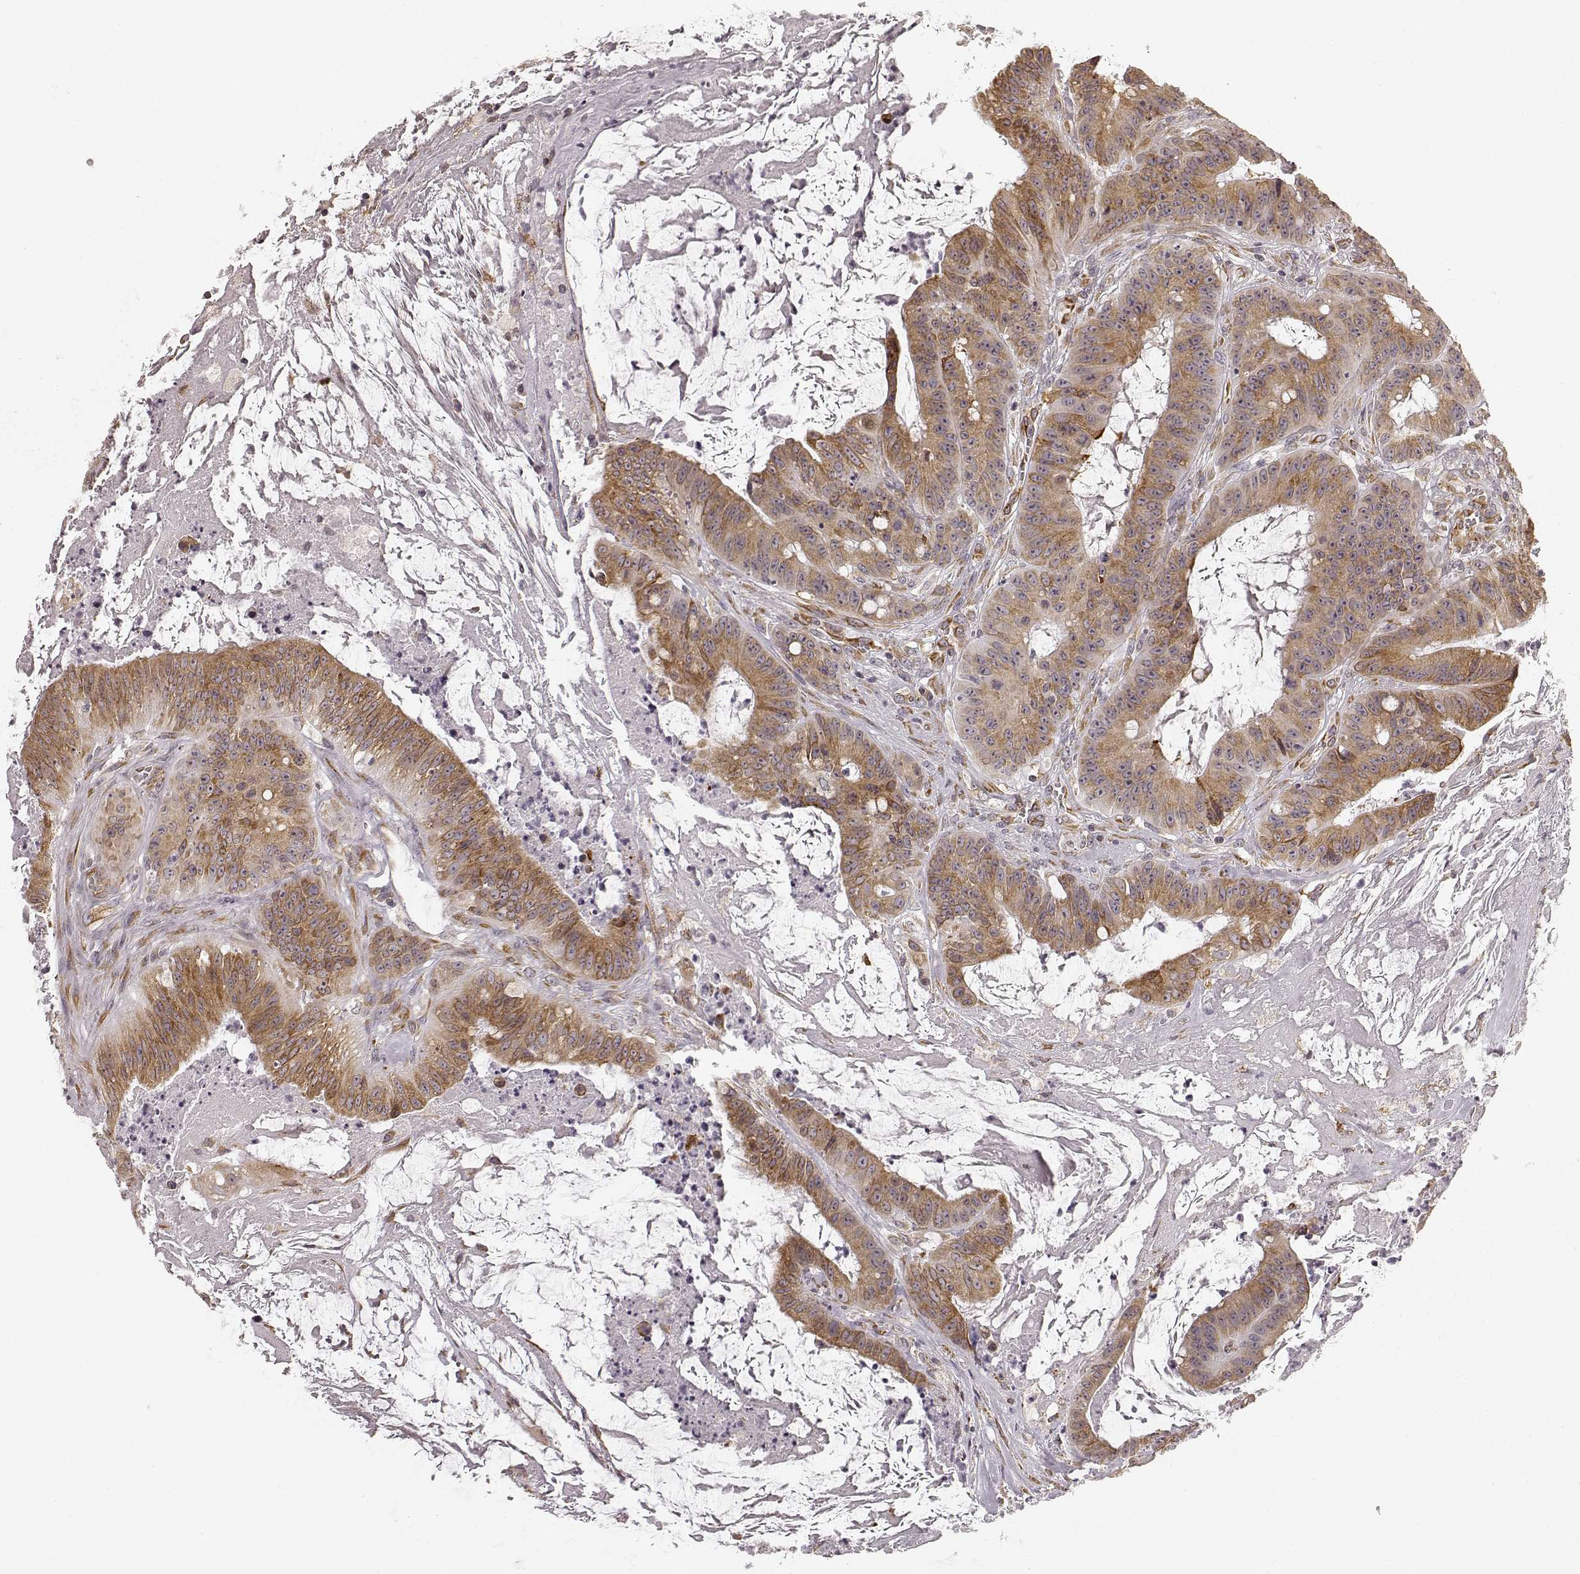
{"staining": {"intensity": "moderate", "quantity": "25%-75%", "location": "cytoplasmic/membranous"}, "tissue": "colorectal cancer", "cell_type": "Tumor cells", "image_type": "cancer", "snomed": [{"axis": "morphology", "description": "Adenocarcinoma, NOS"}, {"axis": "topography", "description": "Colon"}], "caption": "Moderate cytoplasmic/membranous staining is present in about 25%-75% of tumor cells in adenocarcinoma (colorectal).", "gene": "TMEM14A", "patient": {"sex": "male", "age": 33}}